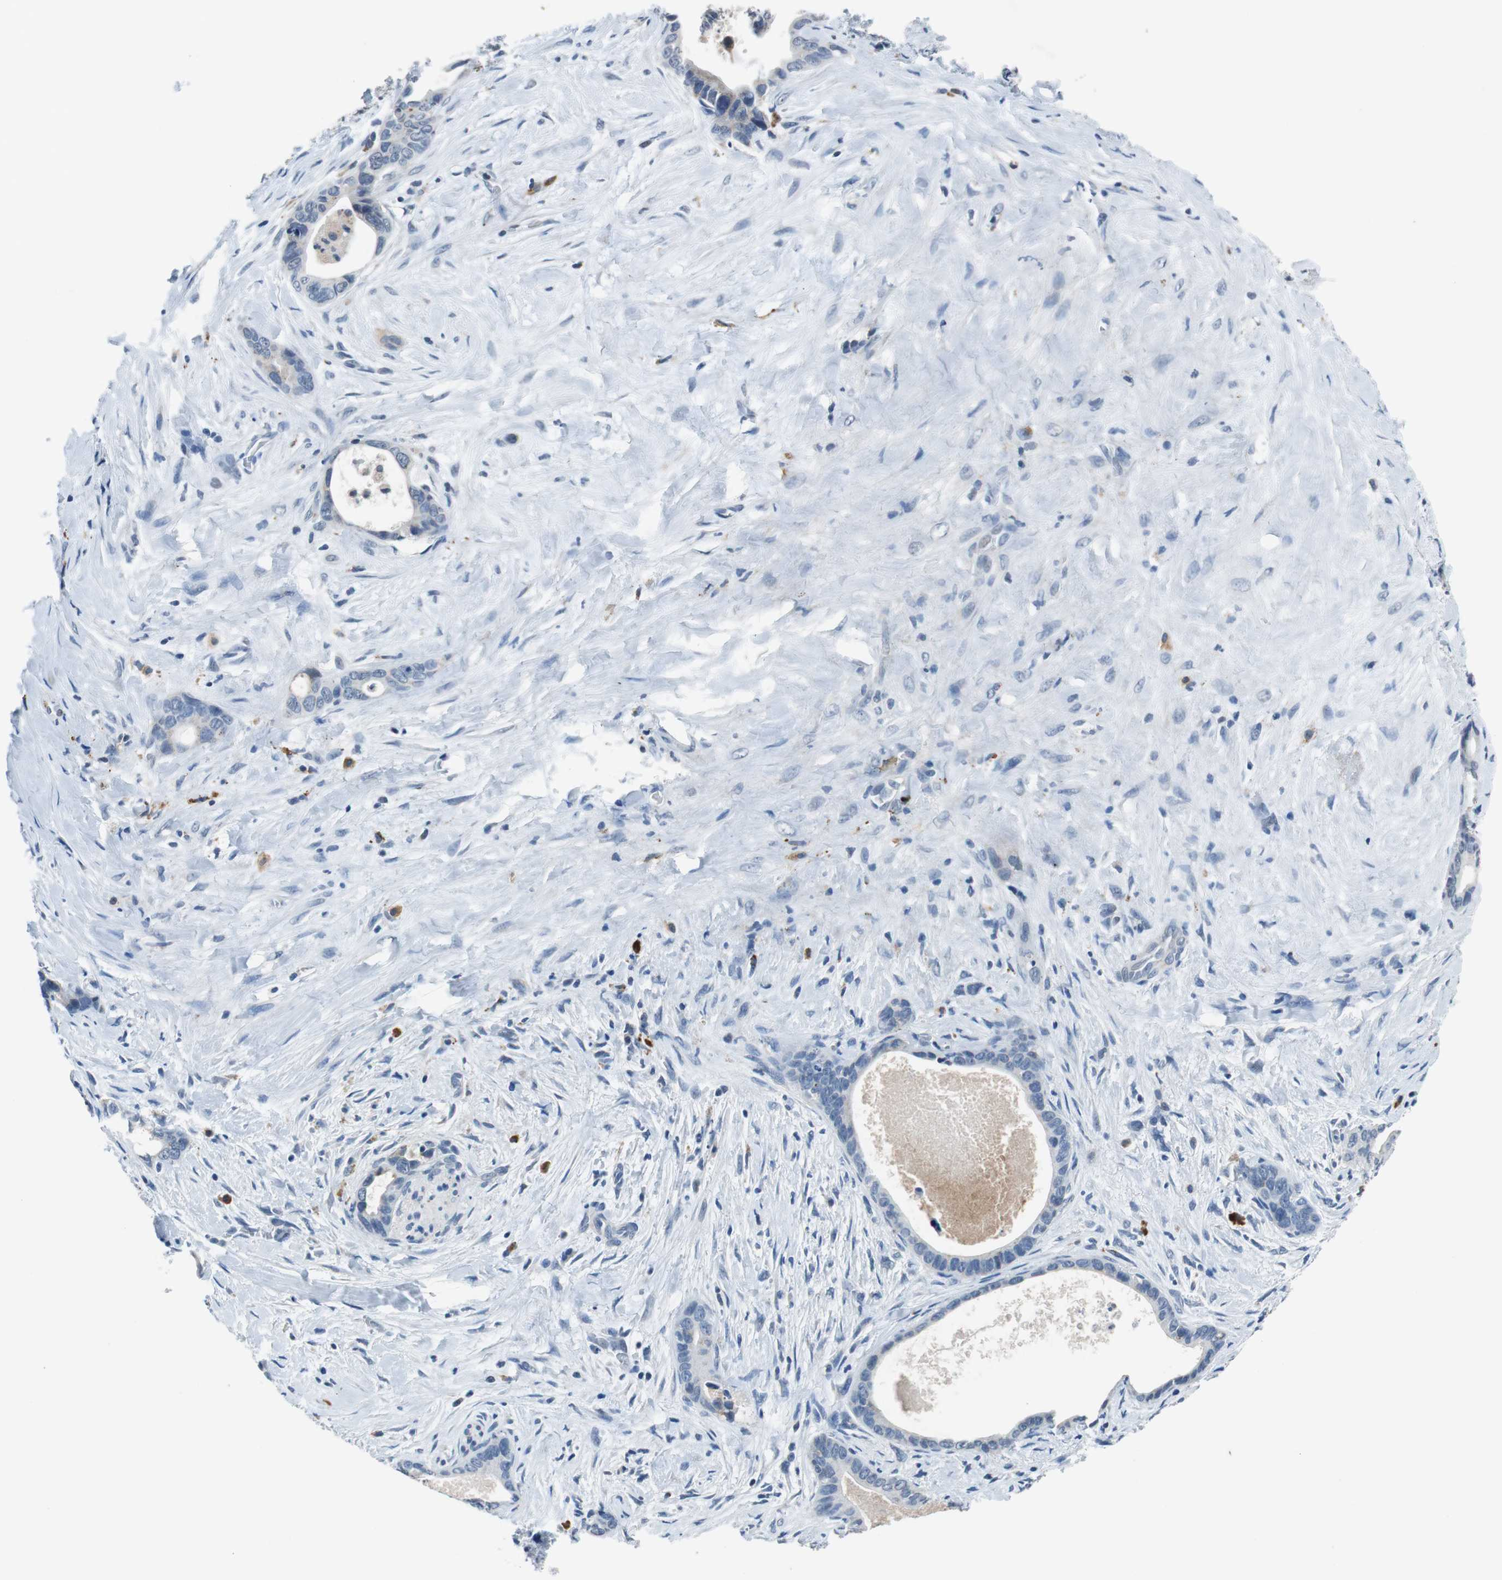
{"staining": {"intensity": "negative", "quantity": "none", "location": "none"}, "tissue": "liver cancer", "cell_type": "Tumor cells", "image_type": "cancer", "snomed": [{"axis": "morphology", "description": "Cholangiocarcinoma"}, {"axis": "topography", "description": "Liver"}], "caption": "DAB (3,3'-diaminobenzidine) immunohistochemical staining of cholangiocarcinoma (liver) displays no significant staining in tumor cells.", "gene": "NLGN1", "patient": {"sex": "female", "age": 55}}